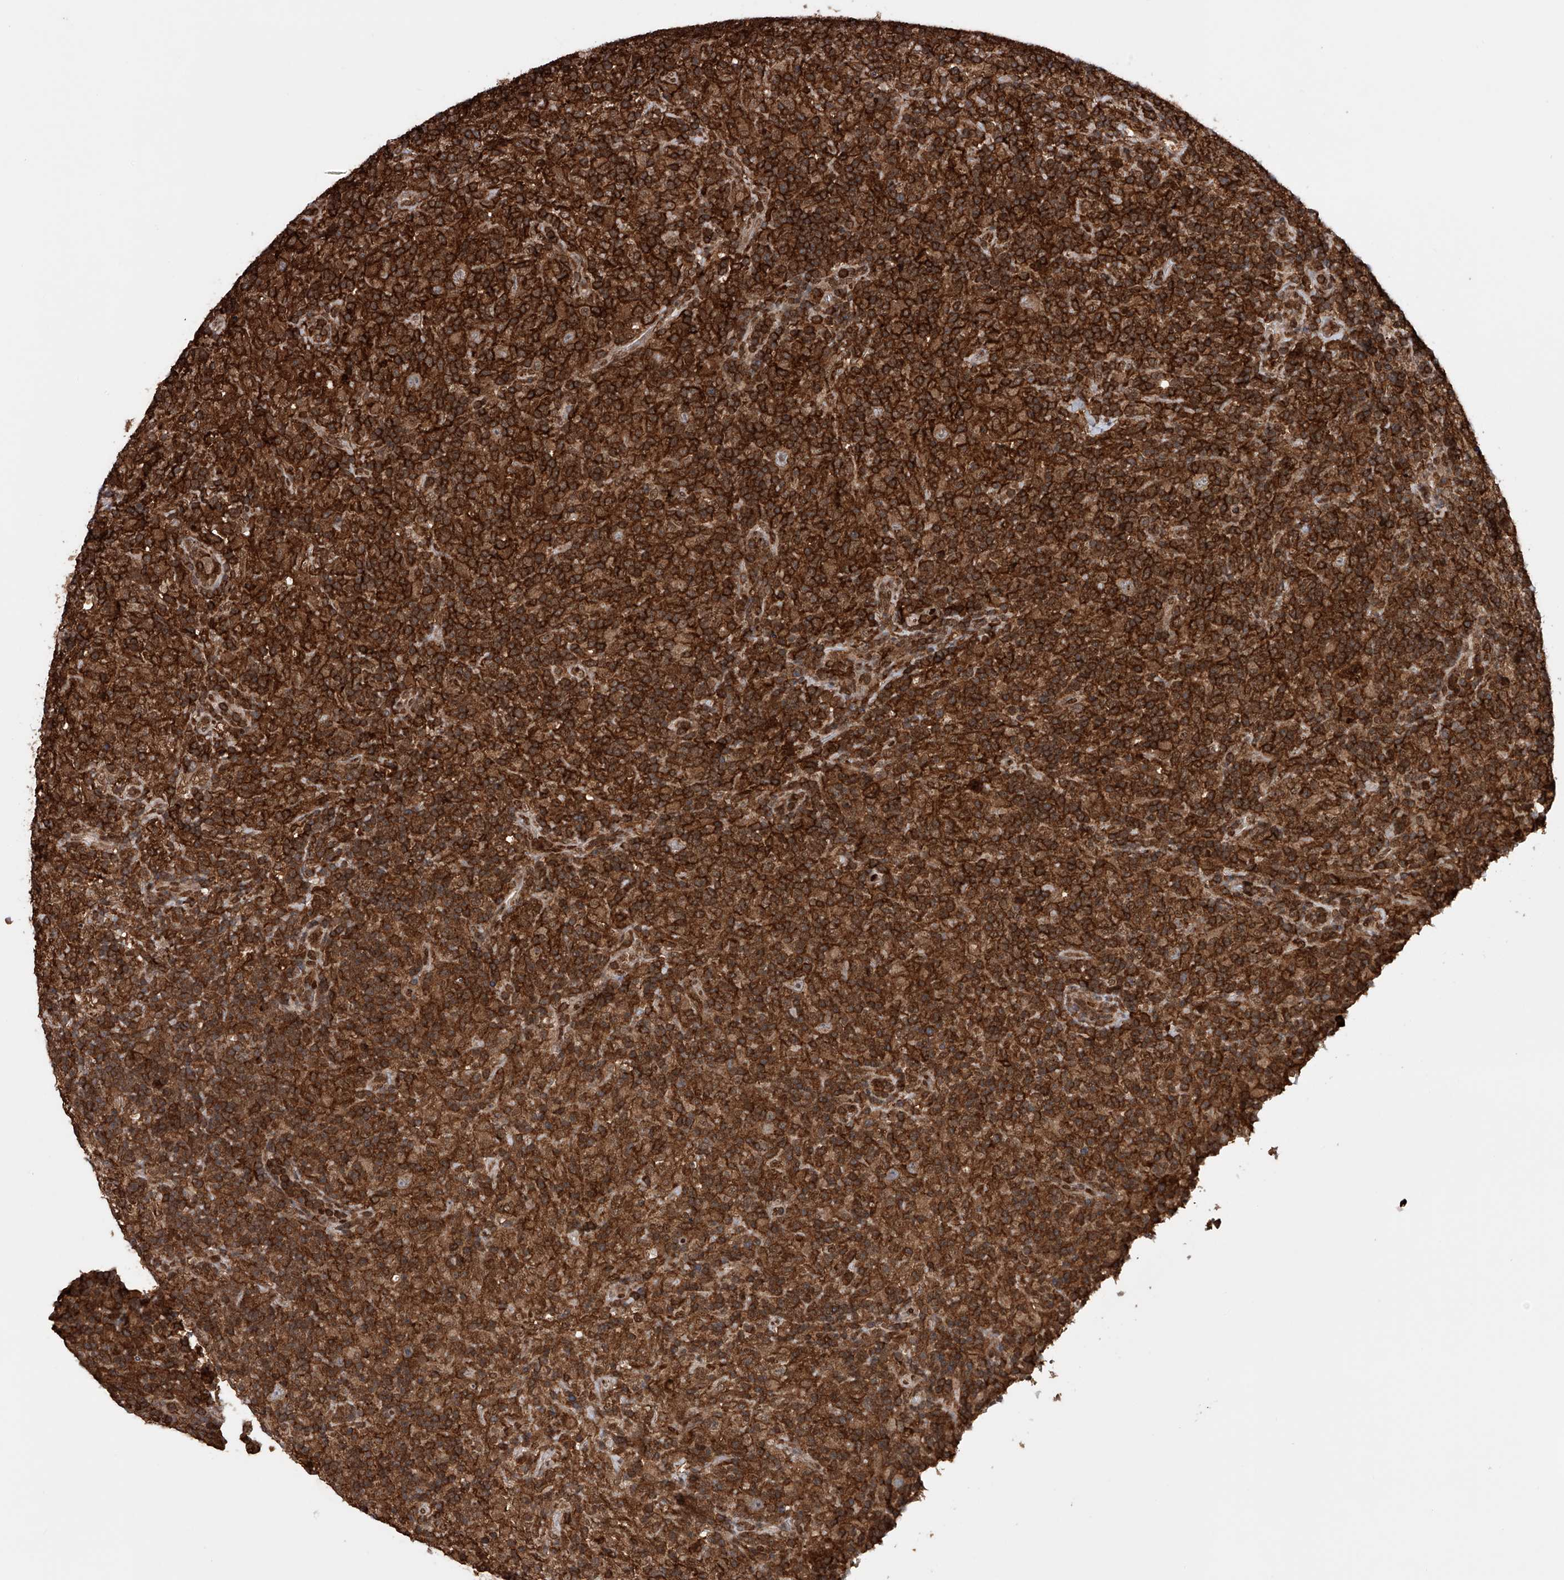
{"staining": {"intensity": "moderate", "quantity": ">75%", "location": "cytoplasmic/membranous"}, "tissue": "lymphoma", "cell_type": "Tumor cells", "image_type": "cancer", "snomed": [{"axis": "morphology", "description": "Hodgkin's disease, NOS"}, {"axis": "topography", "description": "Lymph node"}], "caption": "Approximately >75% of tumor cells in lymphoma demonstrate moderate cytoplasmic/membranous protein expression as visualized by brown immunohistochemical staining.", "gene": "ZNF280D", "patient": {"sex": "male", "age": 70}}